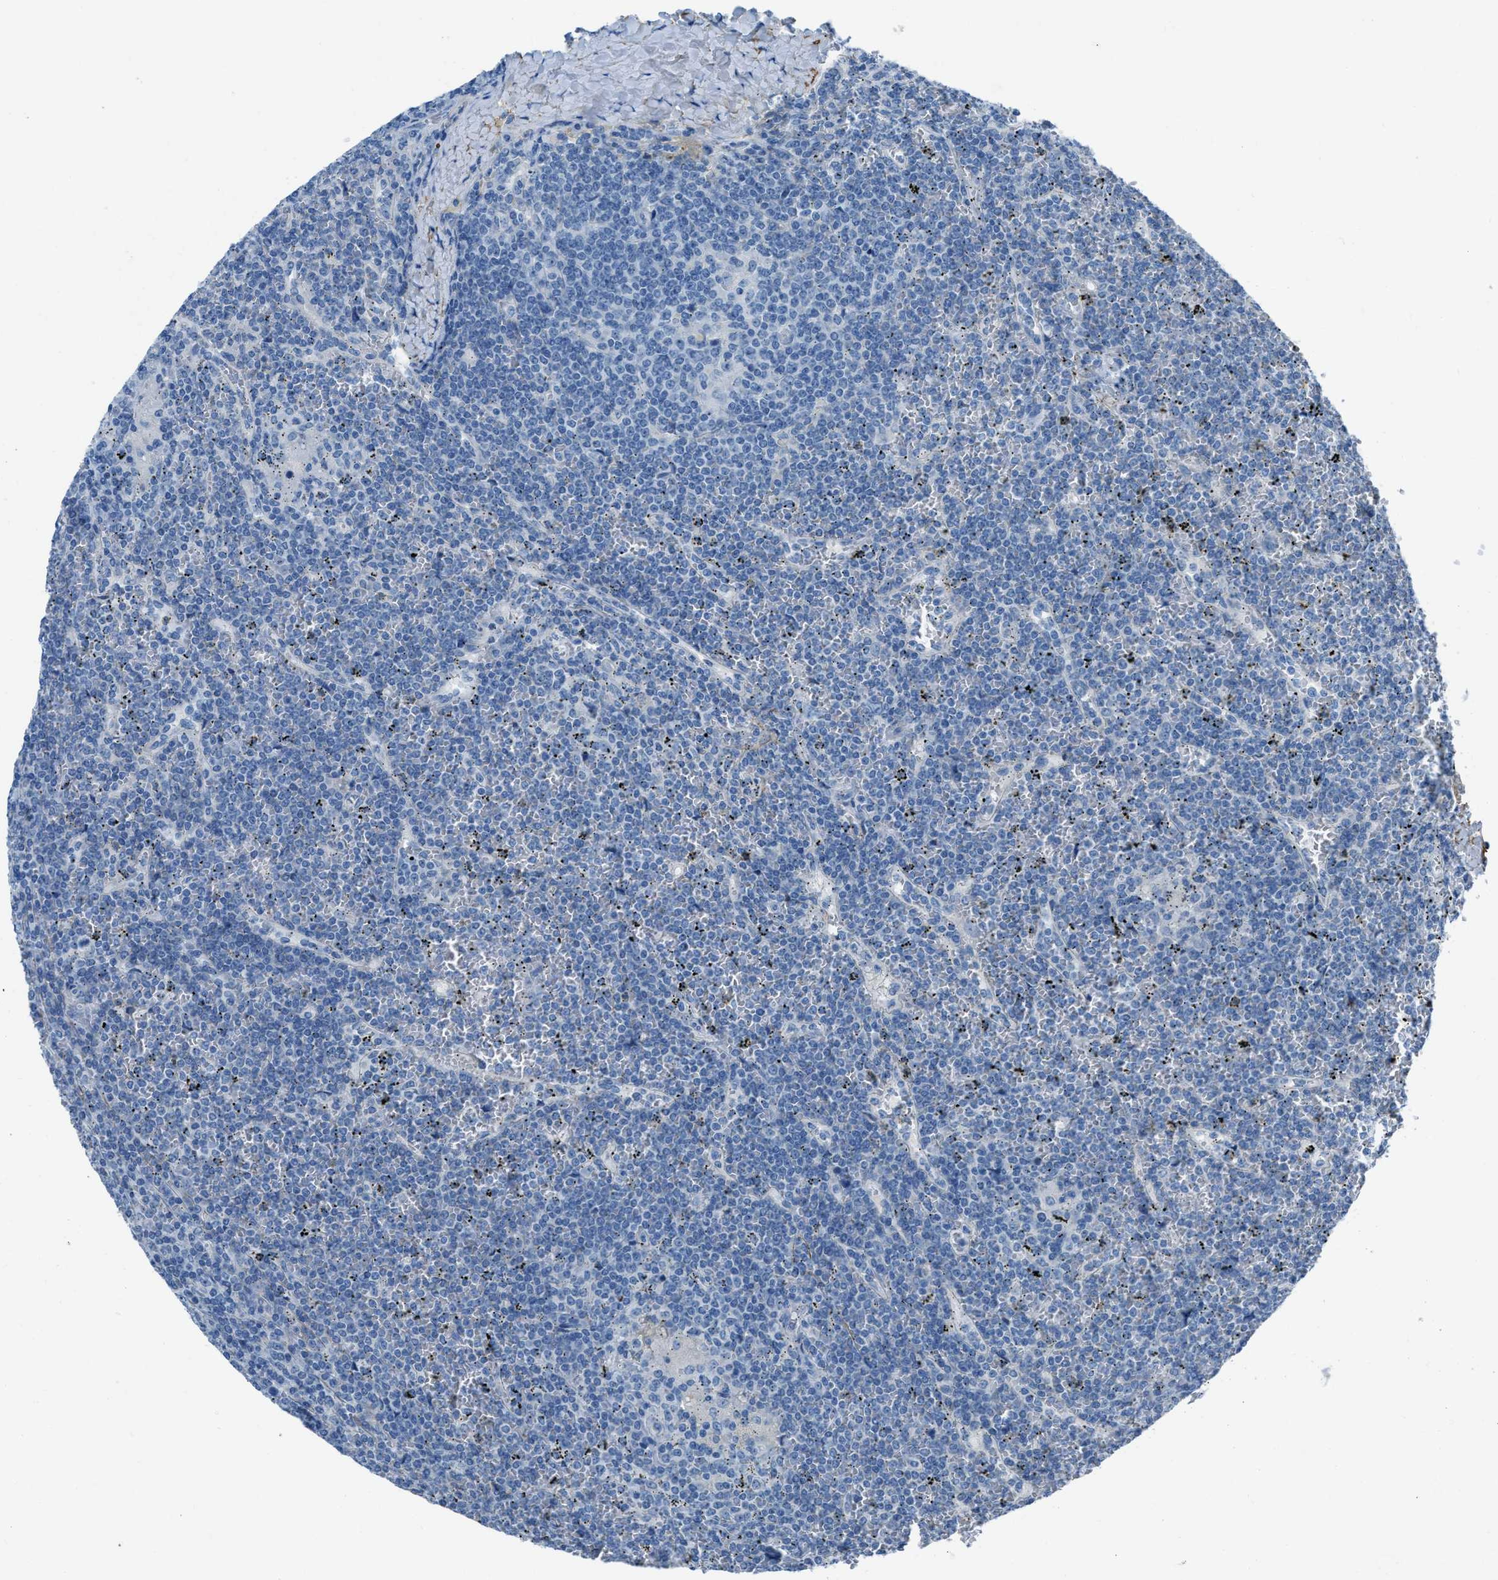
{"staining": {"intensity": "negative", "quantity": "none", "location": "none"}, "tissue": "lymphoma", "cell_type": "Tumor cells", "image_type": "cancer", "snomed": [{"axis": "morphology", "description": "Malignant lymphoma, non-Hodgkin's type, Low grade"}, {"axis": "topography", "description": "Spleen"}], "caption": "This is an IHC histopathology image of malignant lymphoma, non-Hodgkin's type (low-grade). There is no positivity in tumor cells.", "gene": "SPATC1L", "patient": {"sex": "female", "age": 19}}